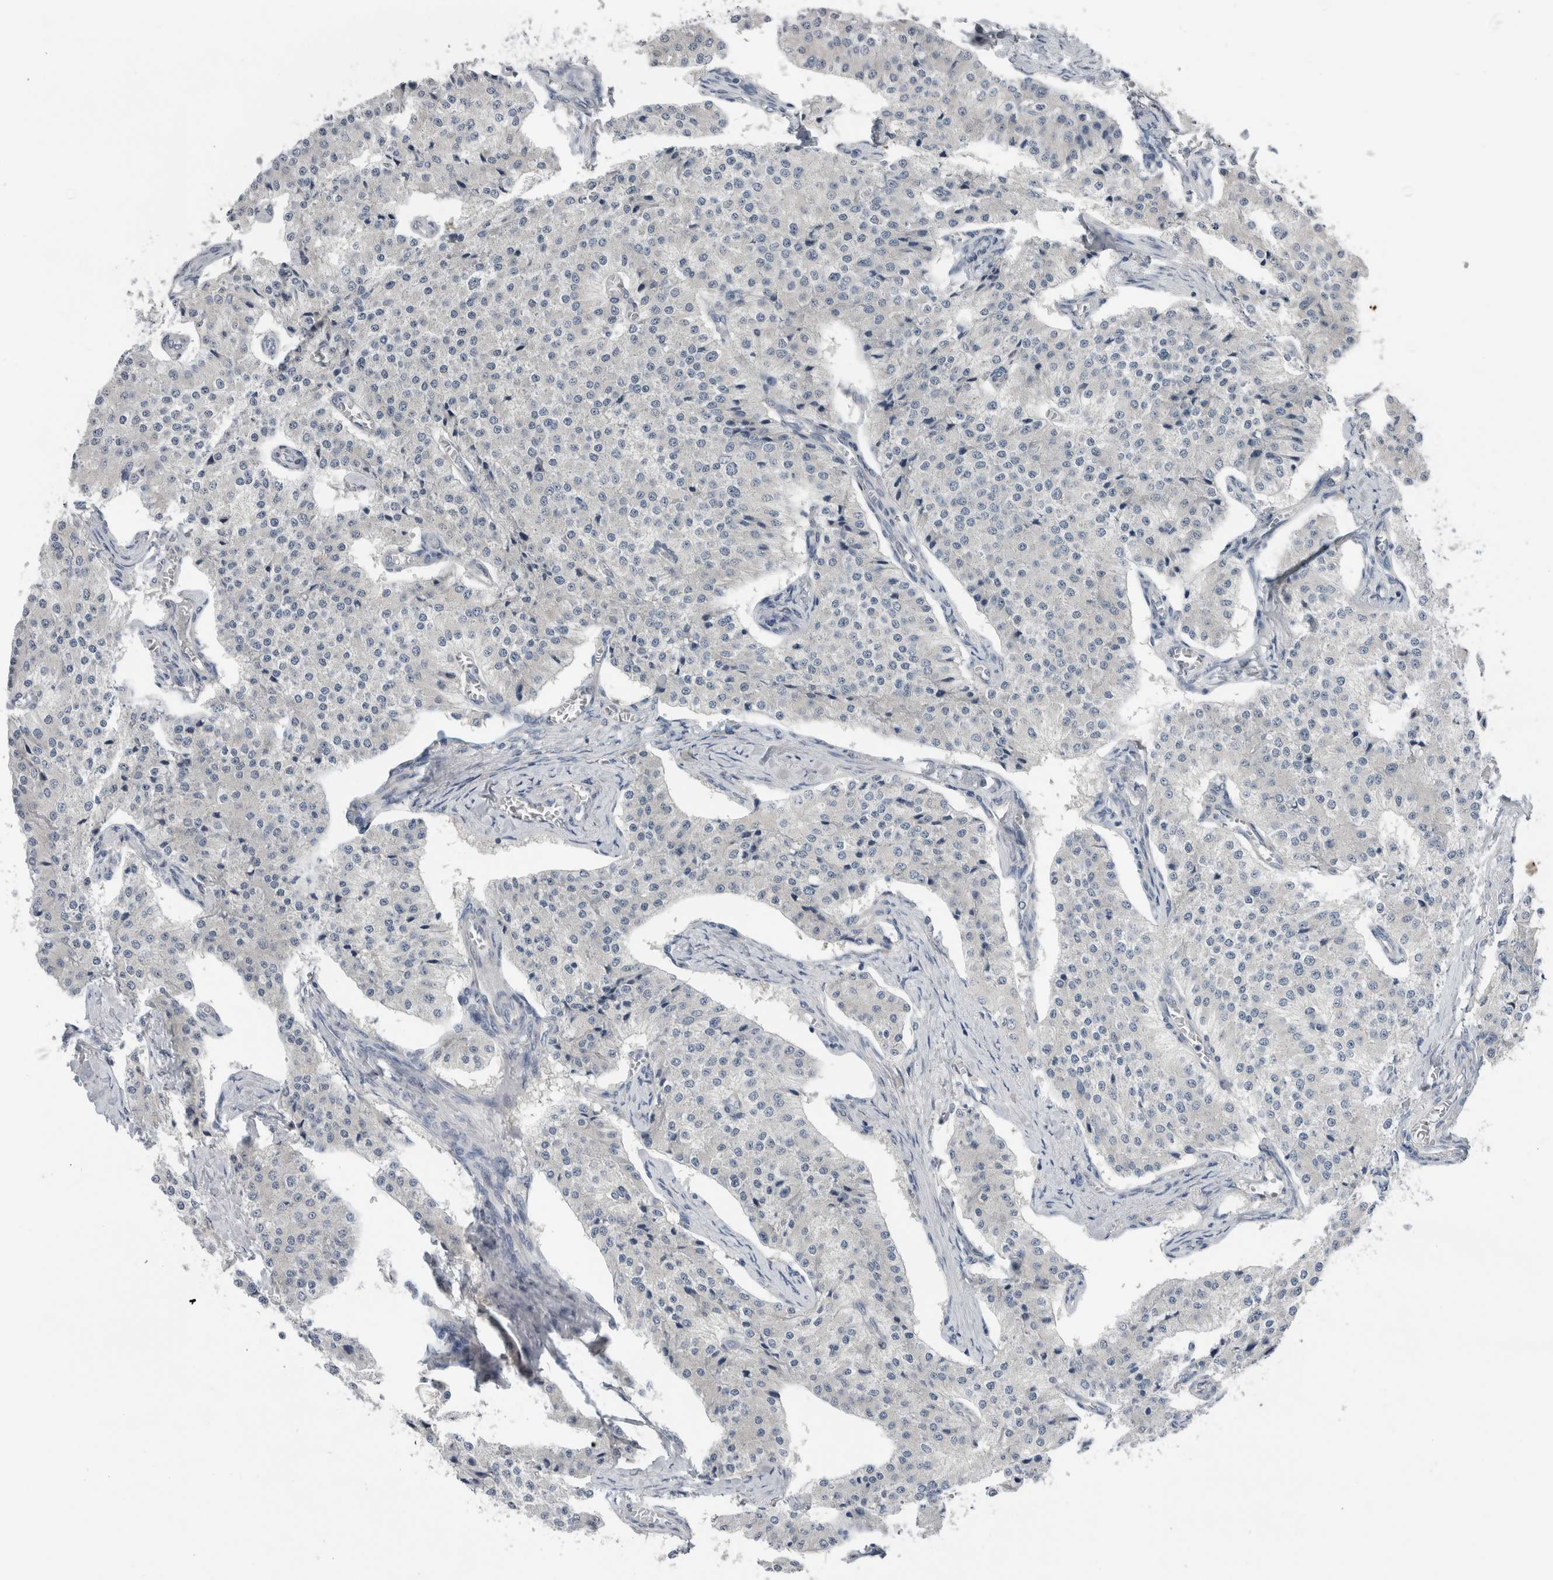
{"staining": {"intensity": "negative", "quantity": "none", "location": "none"}, "tissue": "carcinoid", "cell_type": "Tumor cells", "image_type": "cancer", "snomed": [{"axis": "morphology", "description": "Carcinoid, malignant, NOS"}, {"axis": "topography", "description": "Colon"}], "caption": "IHC image of neoplastic tissue: carcinoid stained with DAB exhibits no significant protein staining in tumor cells.", "gene": "CRNN", "patient": {"sex": "female", "age": 52}}